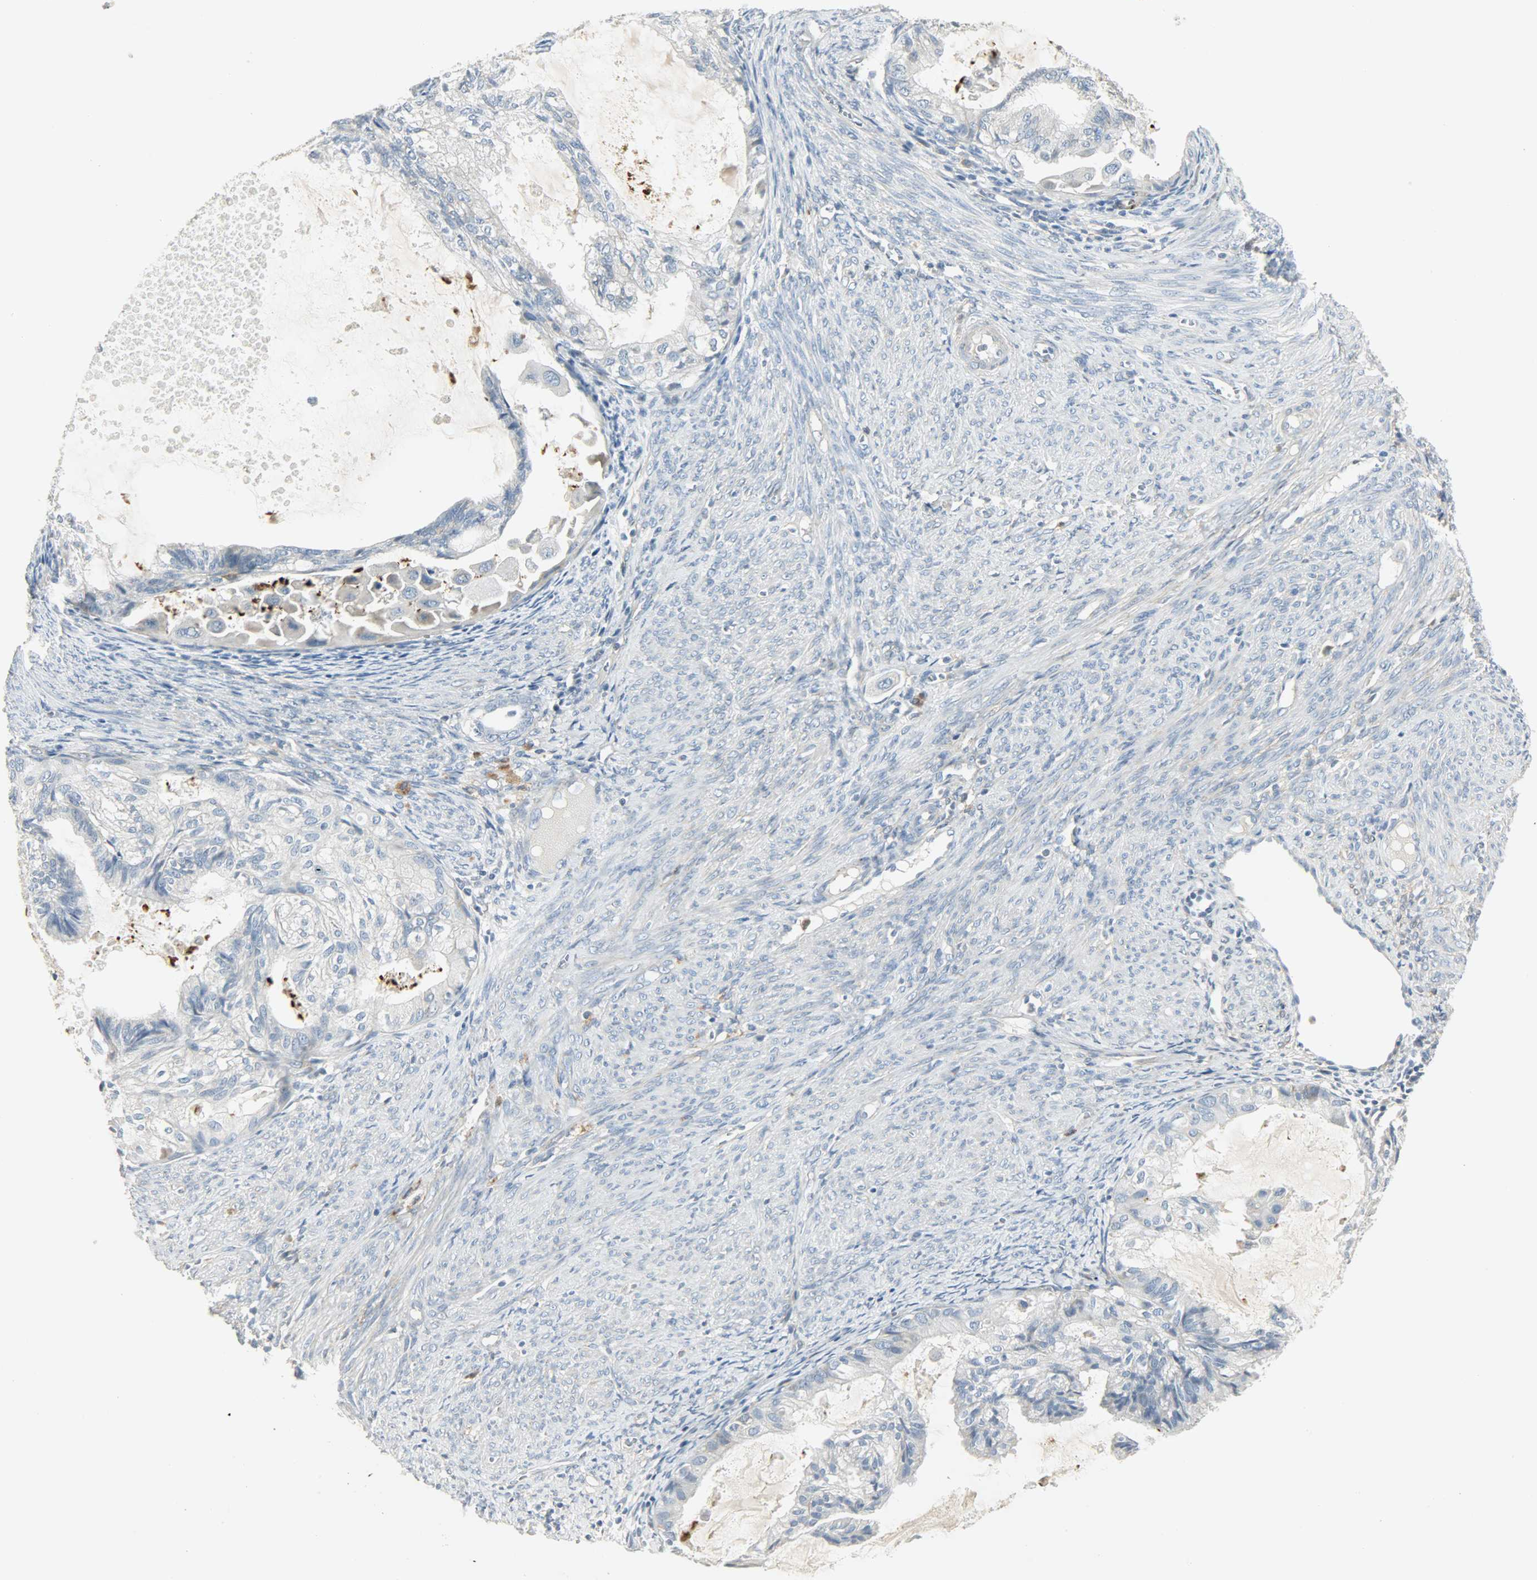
{"staining": {"intensity": "negative", "quantity": "none", "location": "none"}, "tissue": "cervical cancer", "cell_type": "Tumor cells", "image_type": "cancer", "snomed": [{"axis": "morphology", "description": "Normal tissue, NOS"}, {"axis": "morphology", "description": "Adenocarcinoma, NOS"}, {"axis": "topography", "description": "Cervix"}, {"axis": "topography", "description": "Endometrium"}], "caption": "This is an immunohistochemistry (IHC) image of human cervical cancer. There is no positivity in tumor cells.", "gene": "ENPEP", "patient": {"sex": "female", "age": 86}}